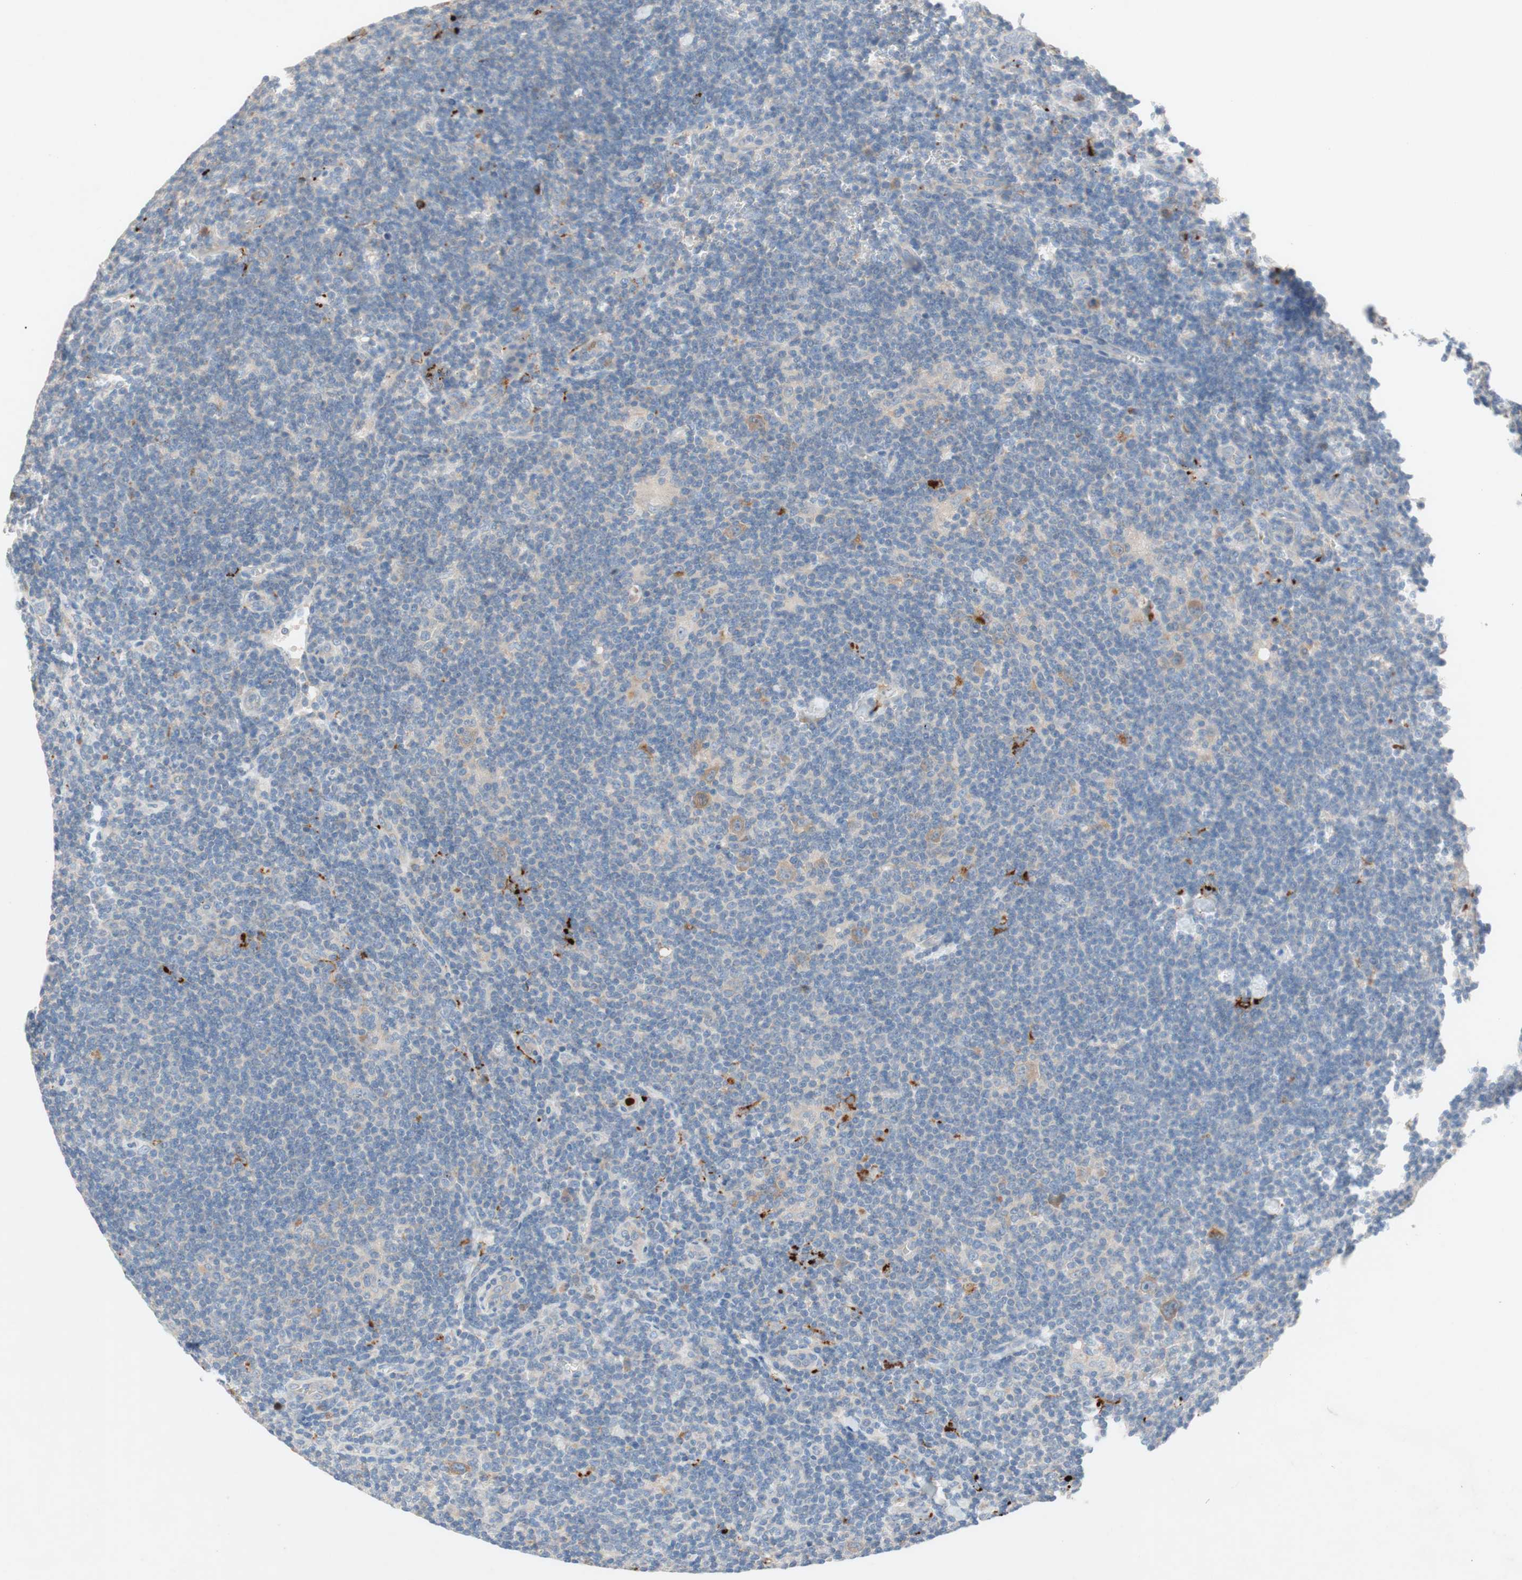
{"staining": {"intensity": "weak", "quantity": "<25%", "location": "cytoplasmic/membranous"}, "tissue": "lymphoma", "cell_type": "Tumor cells", "image_type": "cancer", "snomed": [{"axis": "morphology", "description": "Hodgkin's disease, NOS"}, {"axis": "topography", "description": "Lymph node"}], "caption": "An immunohistochemistry image of lymphoma is shown. There is no staining in tumor cells of lymphoma. (IHC, brightfield microscopy, high magnification).", "gene": "CLEC4D", "patient": {"sex": "female", "age": 57}}